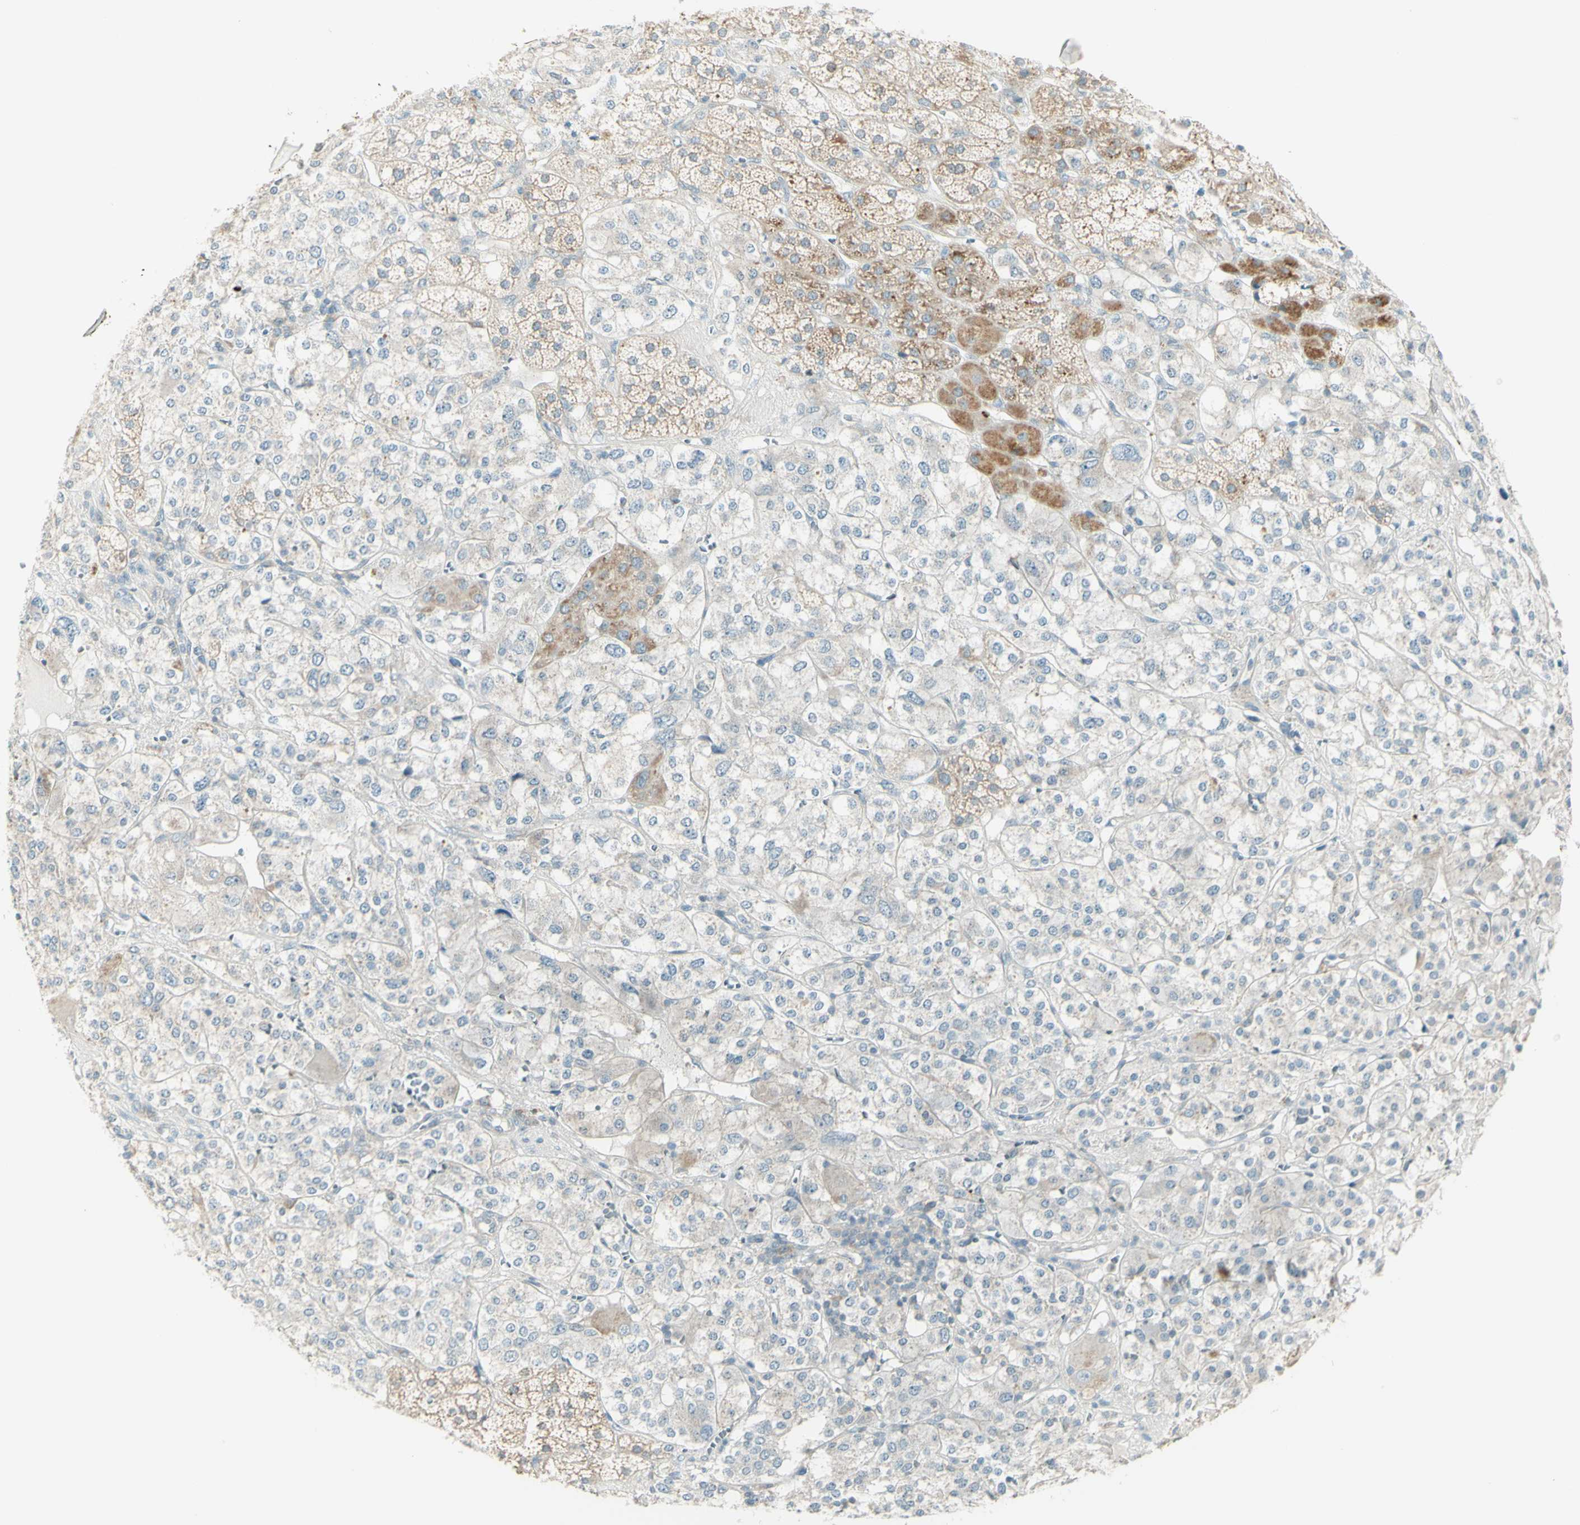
{"staining": {"intensity": "moderate", "quantity": ">75%", "location": "cytoplasmic/membranous"}, "tissue": "adrenal gland", "cell_type": "Glandular cells", "image_type": "normal", "snomed": [{"axis": "morphology", "description": "Normal tissue, NOS"}, {"axis": "topography", "description": "Adrenal gland"}], "caption": "This photomicrograph demonstrates immunohistochemistry (IHC) staining of normal adrenal gland, with medium moderate cytoplasmic/membranous expression in about >75% of glandular cells.", "gene": "PROM1", "patient": {"sex": "male", "age": 56}}